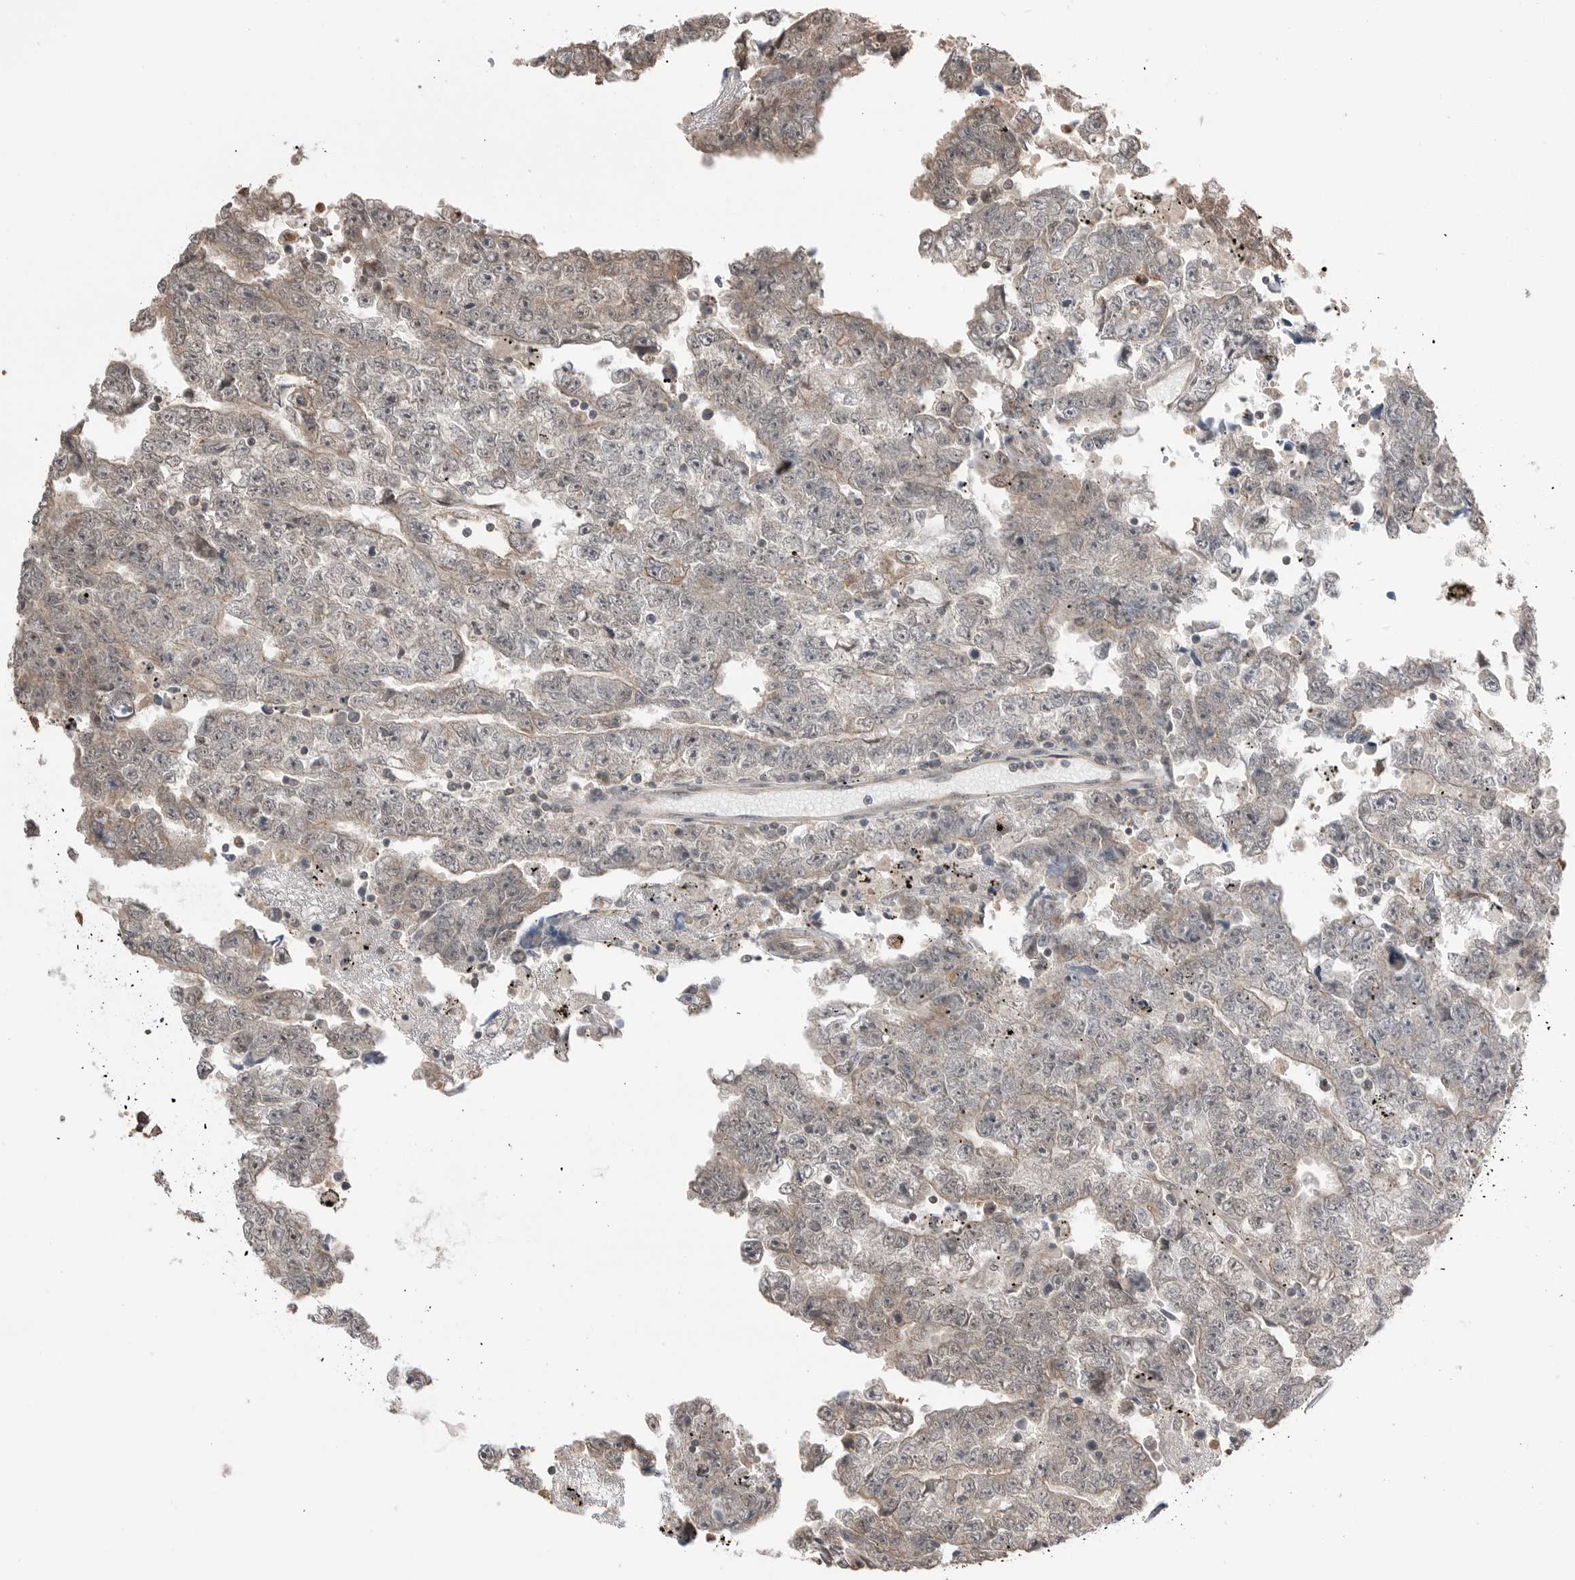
{"staining": {"intensity": "weak", "quantity": "<25%", "location": "cytoplasmic/membranous"}, "tissue": "testis cancer", "cell_type": "Tumor cells", "image_type": "cancer", "snomed": [{"axis": "morphology", "description": "Carcinoma, Embryonal, NOS"}, {"axis": "topography", "description": "Testis"}], "caption": "High power microscopy image of an immunohistochemistry histopathology image of testis cancer (embryonal carcinoma), revealing no significant staining in tumor cells.", "gene": "PEAK1", "patient": {"sex": "male", "age": 25}}